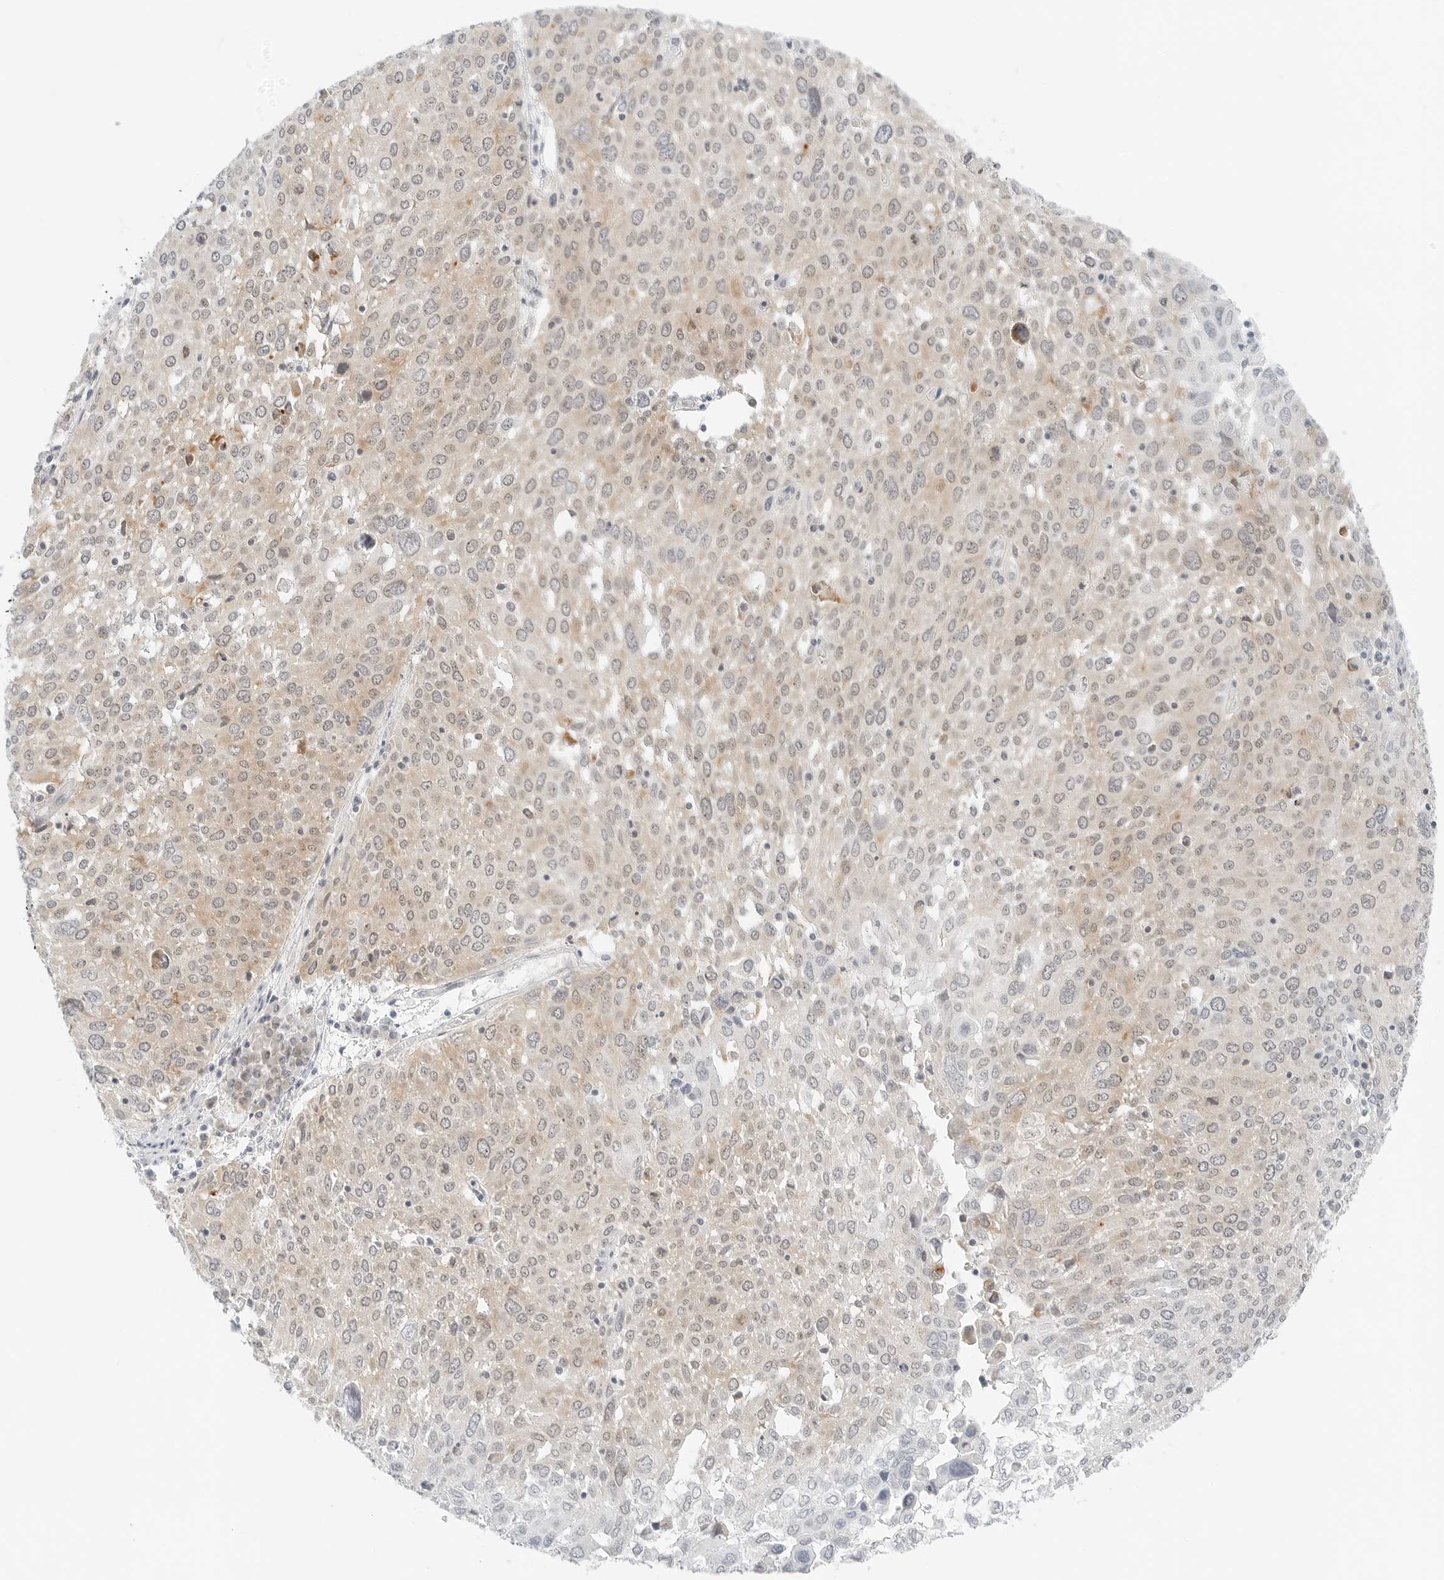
{"staining": {"intensity": "weak", "quantity": "25%-75%", "location": "cytoplasmic/membranous,nuclear"}, "tissue": "lung cancer", "cell_type": "Tumor cells", "image_type": "cancer", "snomed": [{"axis": "morphology", "description": "Squamous cell carcinoma, NOS"}, {"axis": "topography", "description": "Lung"}], "caption": "Squamous cell carcinoma (lung) tissue exhibits weak cytoplasmic/membranous and nuclear expression in about 25%-75% of tumor cells, visualized by immunohistochemistry.", "gene": "CCSAP", "patient": {"sex": "male", "age": 65}}